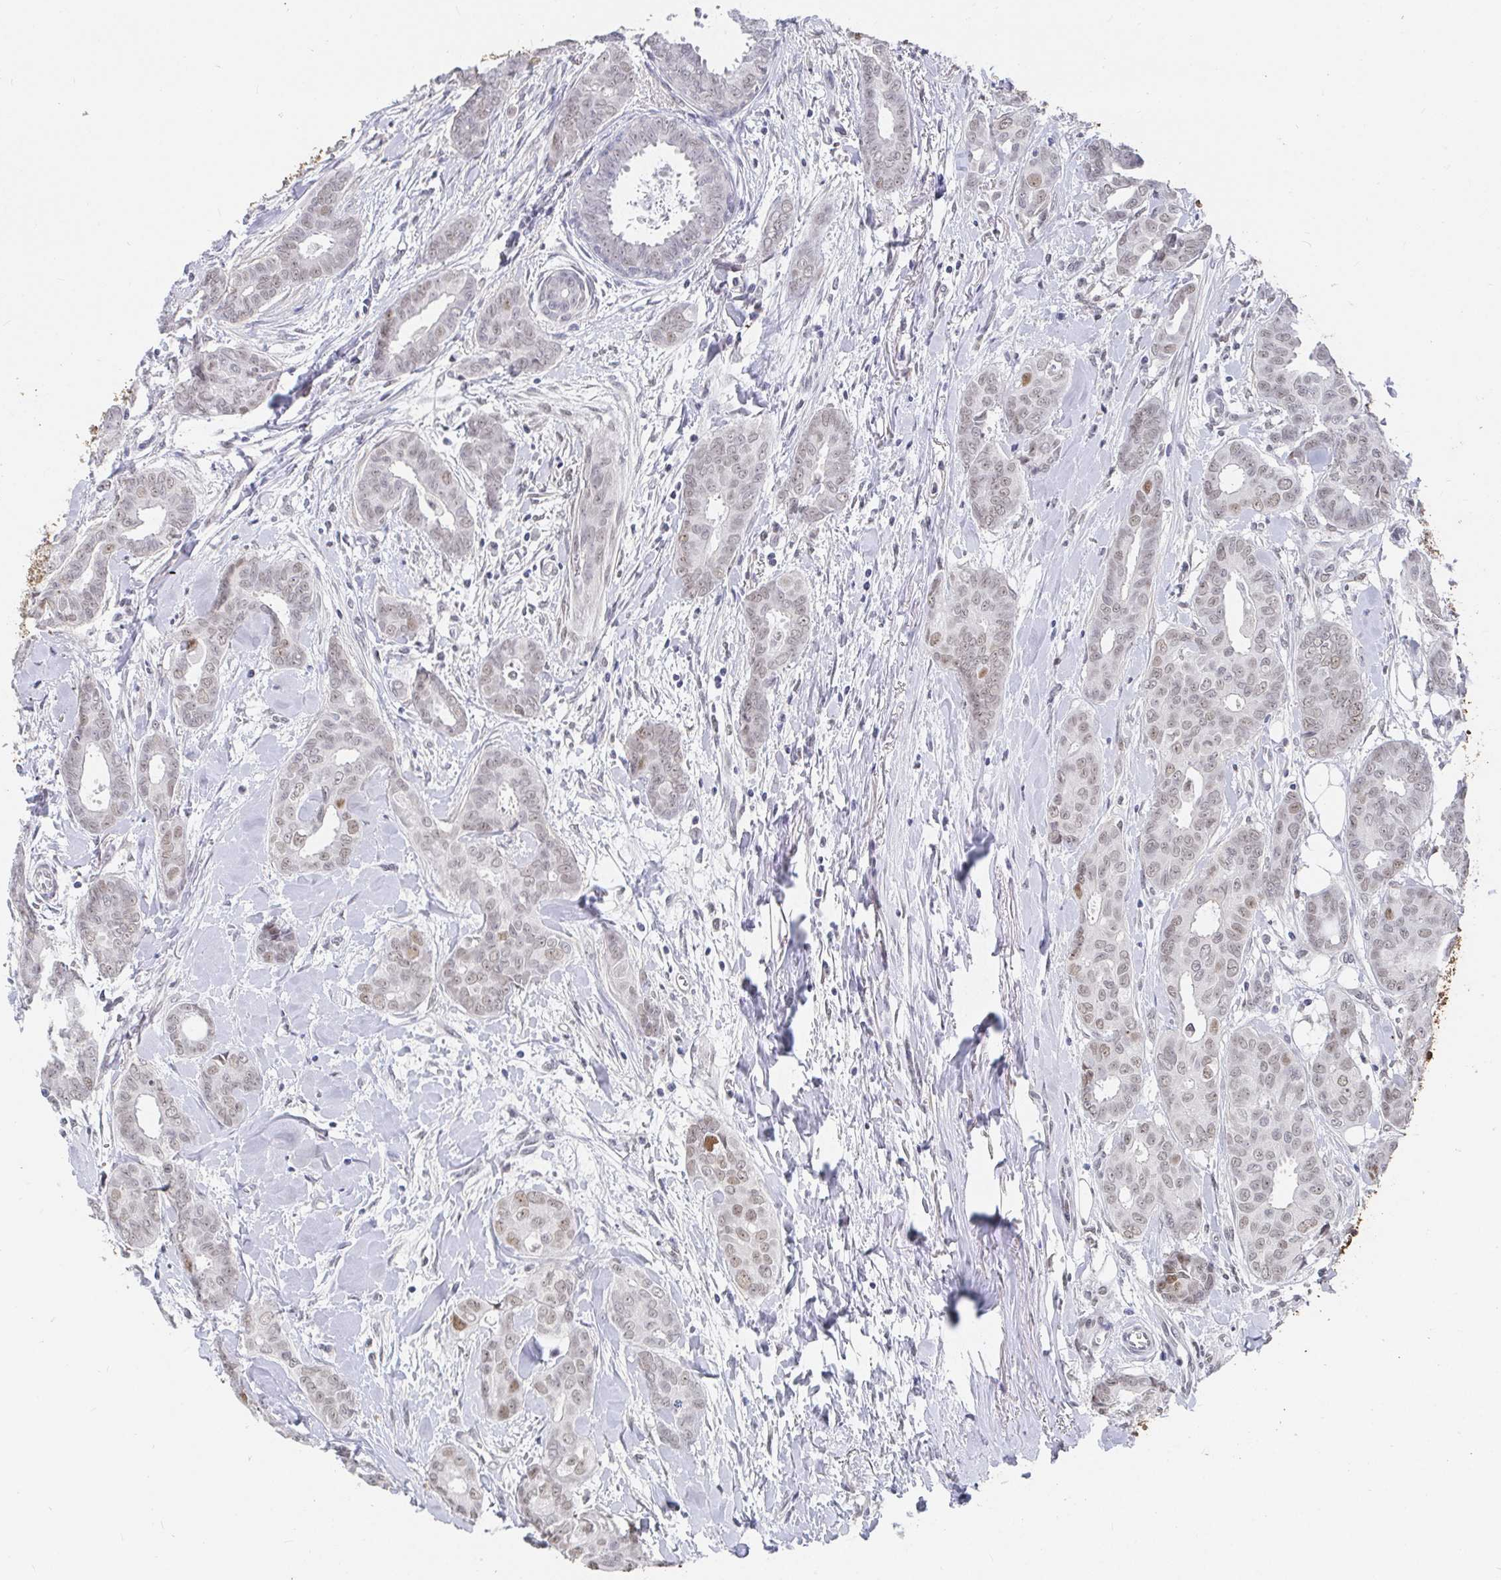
{"staining": {"intensity": "weak", "quantity": ">75%", "location": "nuclear"}, "tissue": "breast cancer", "cell_type": "Tumor cells", "image_type": "cancer", "snomed": [{"axis": "morphology", "description": "Duct carcinoma"}, {"axis": "topography", "description": "Breast"}], "caption": "The immunohistochemical stain labels weak nuclear expression in tumor cells of breast intraductal carcinoma tissue.", "gene": "RCOR1", "patient": {"sex": "female", "age": 45}}